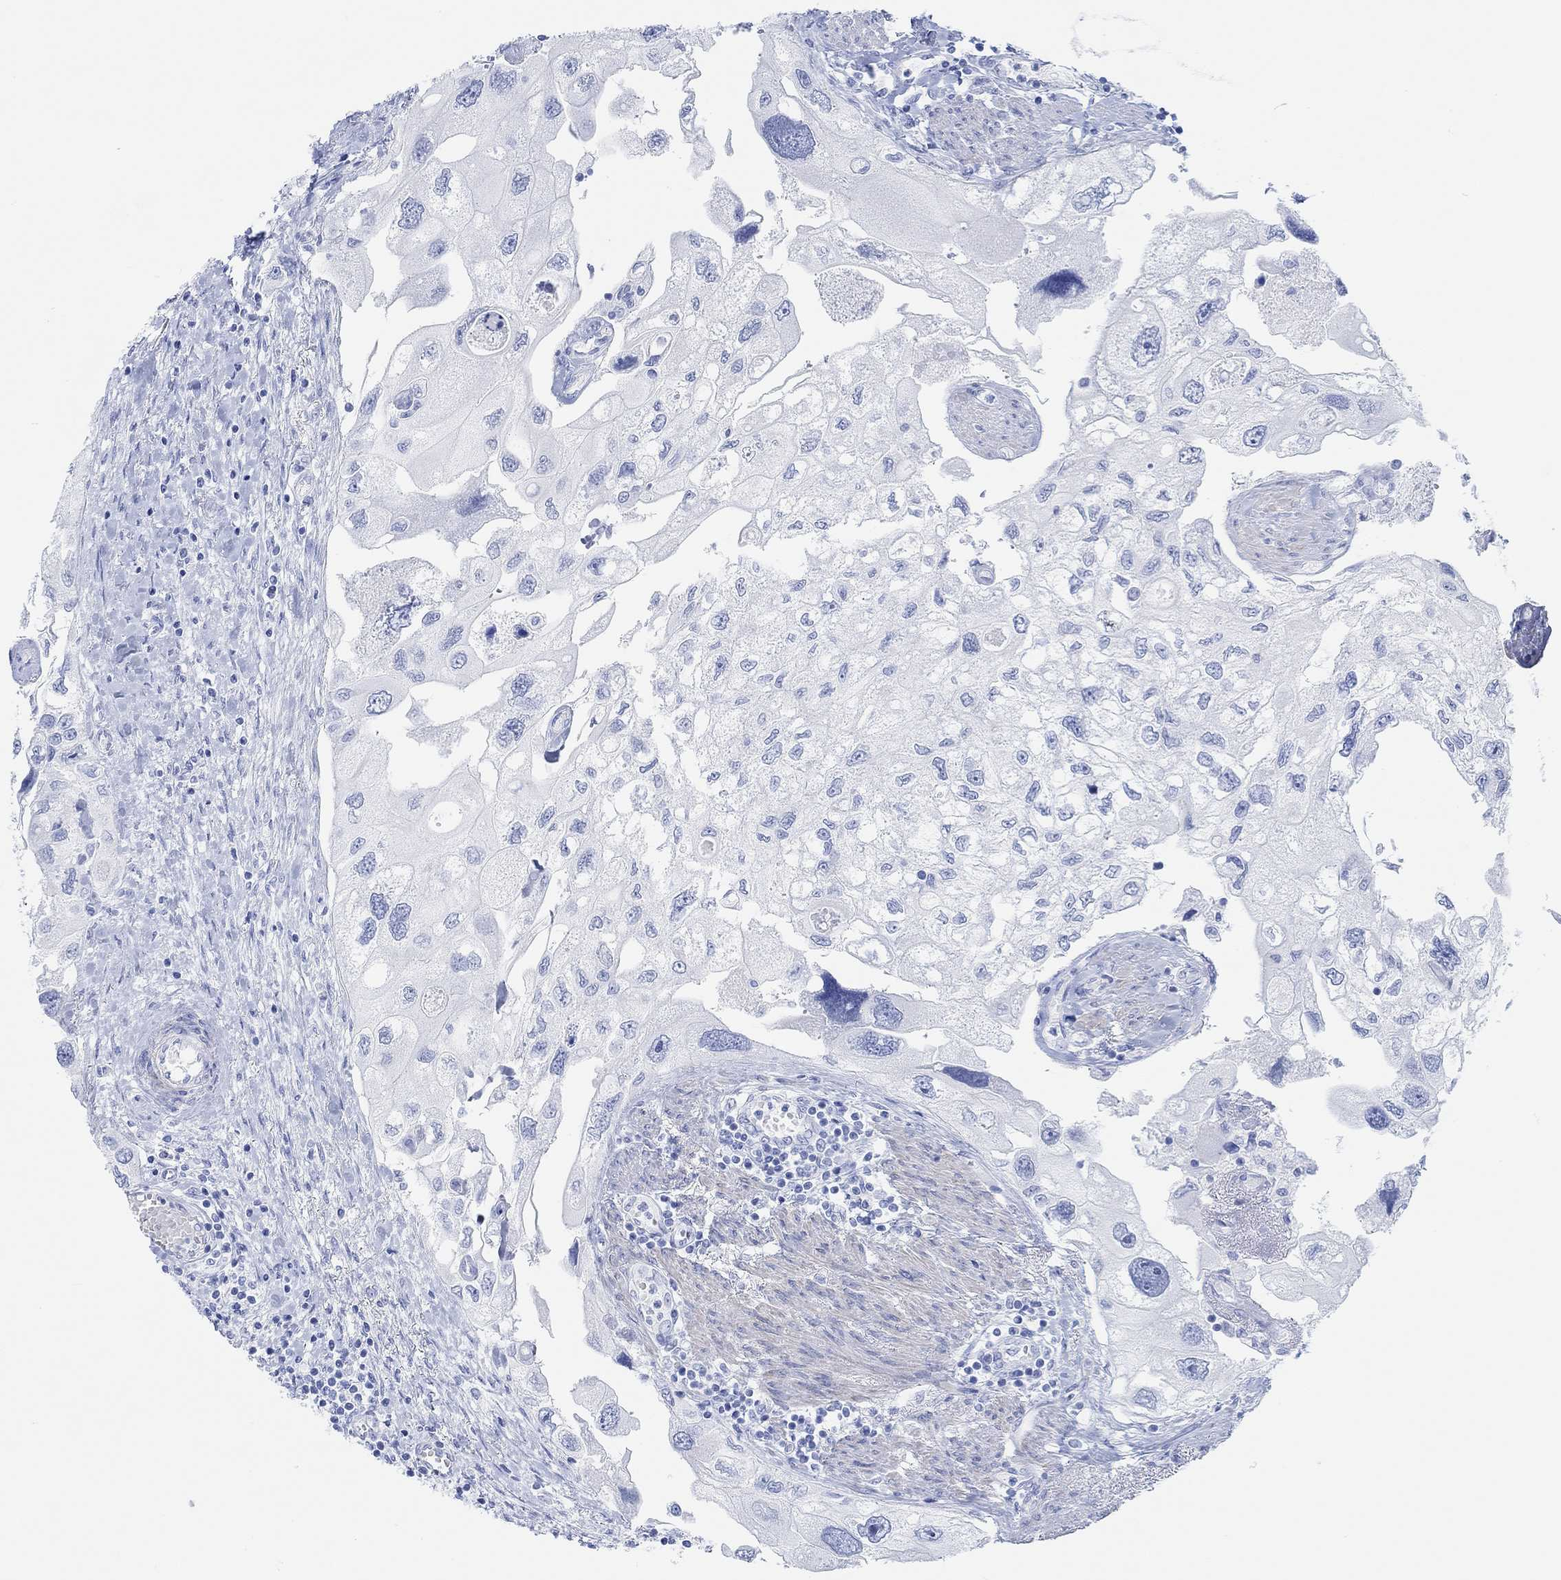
{"staining": {"intensity": "negative", "quantity": "none", "location": "none"}, "tissue": "urothelial cancer", "cell_type": "Tumor cells", "image_type": "cancer", "snomed": [{"axis": "morphology", "description": "Urothelial carcinoma, High grade"}, {"axis": "topography", "description": "Urinary bladder"}], "caption": "High power microscopy photomicrograph of an IHC image of urothelial cancer, revealing no significant positivity in tumor cells.", "gene": "ANKRD33", "patient": {"sex": "male", "age": 59}}